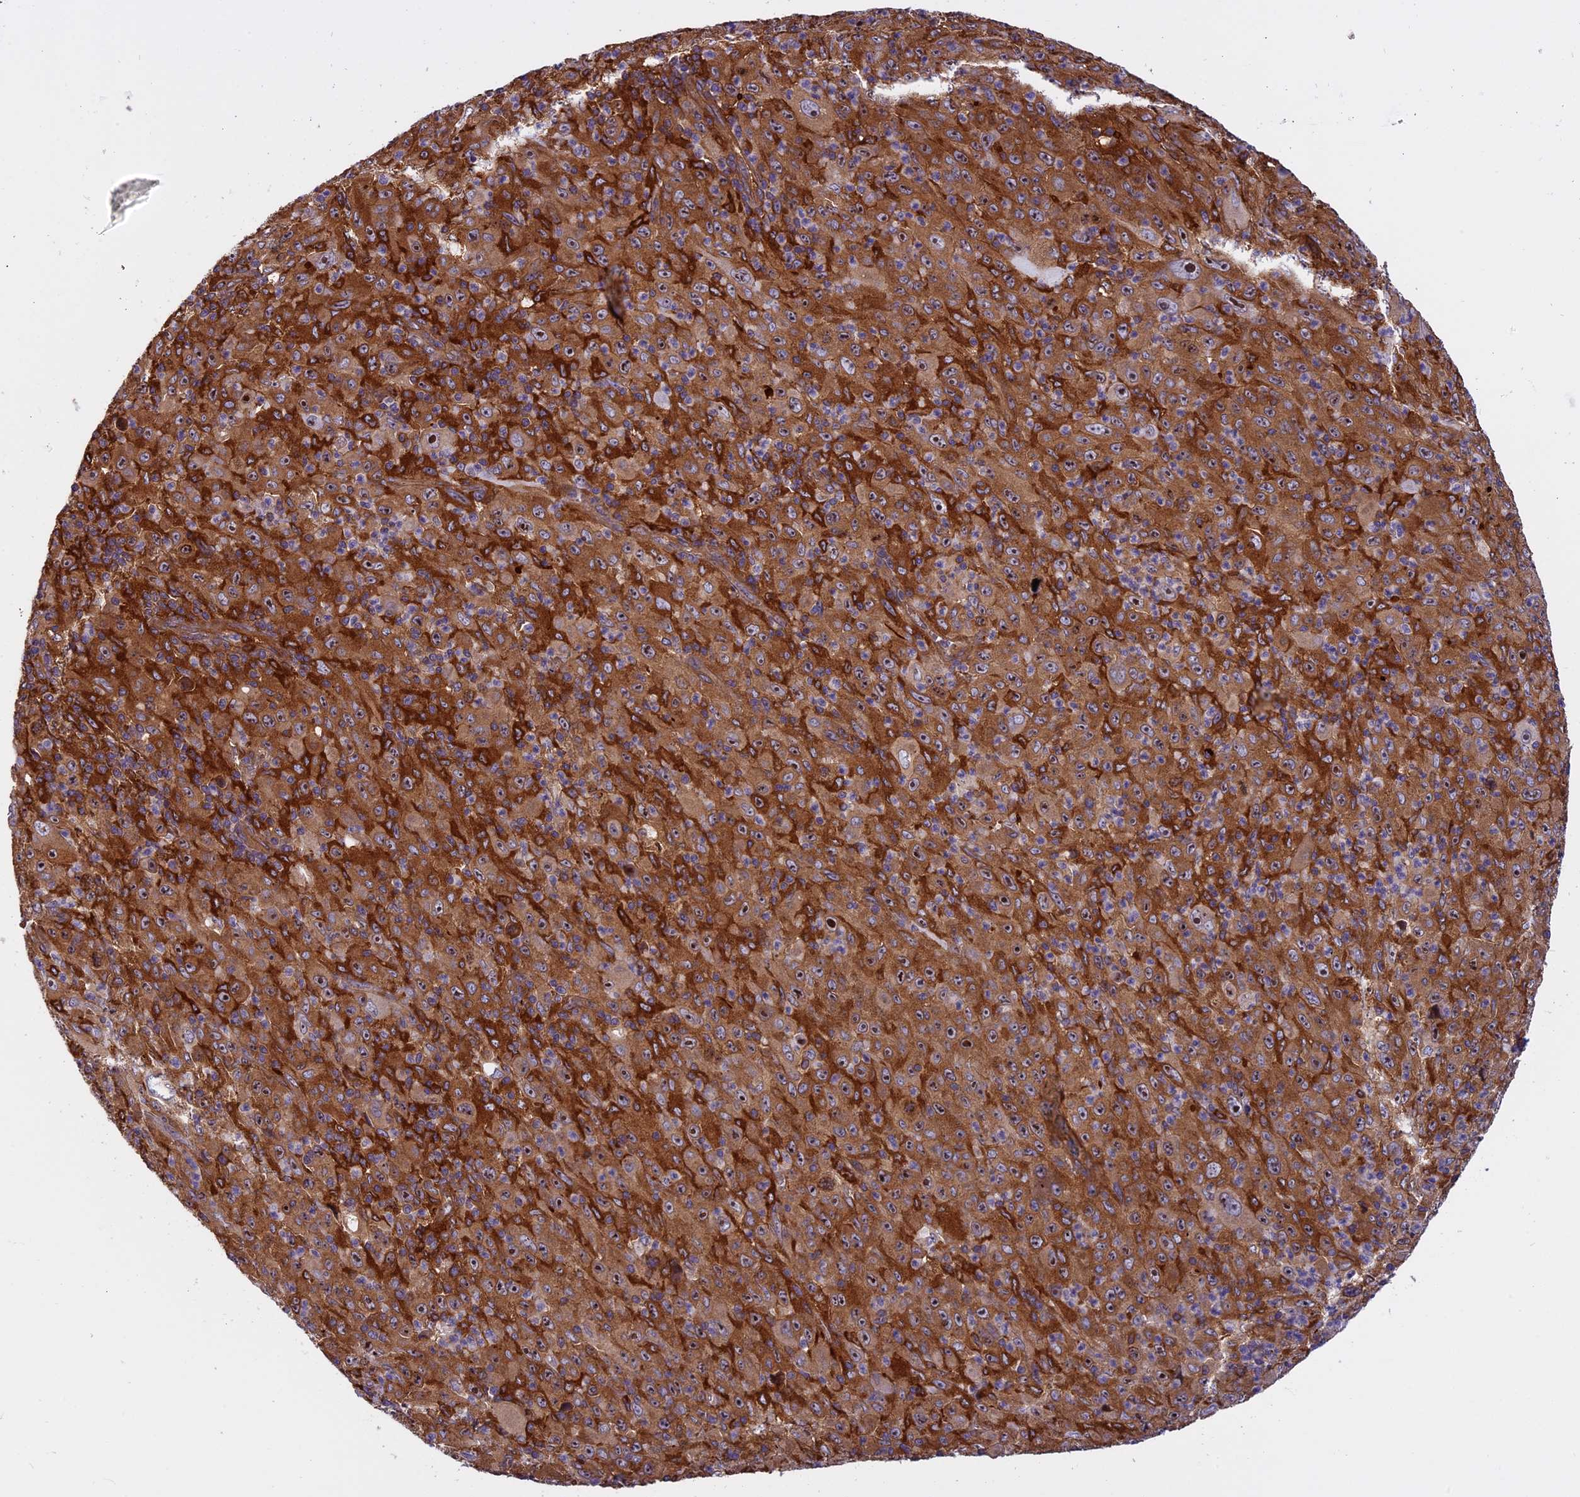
{"staining": {"intensity": "moderate", "quantity": ">75%", "location": "cytoplasmic/membranous,nuclear"}, "tissue": "melanoma", "cell_type": "Tumor cells", "image_type": "cancer", "snomed": [{"axis": "morphology", "description": "Malignant melanoma, Metastatic site"}, {"axis": "topography", "description": "Skin"}], "caption": "Protein positivity by immunohistochemistry shows moderate cytoplasmic/membranous and nuclear positivity in approximately >75% of tumor cells in melanoma. (DAB (3,3'-diaminobenzidine) IHC, brown staining for protein, blue staining for nuclei).", "gene": "EHBP1L1", "patient": {"sex": "female", "age": 56}}